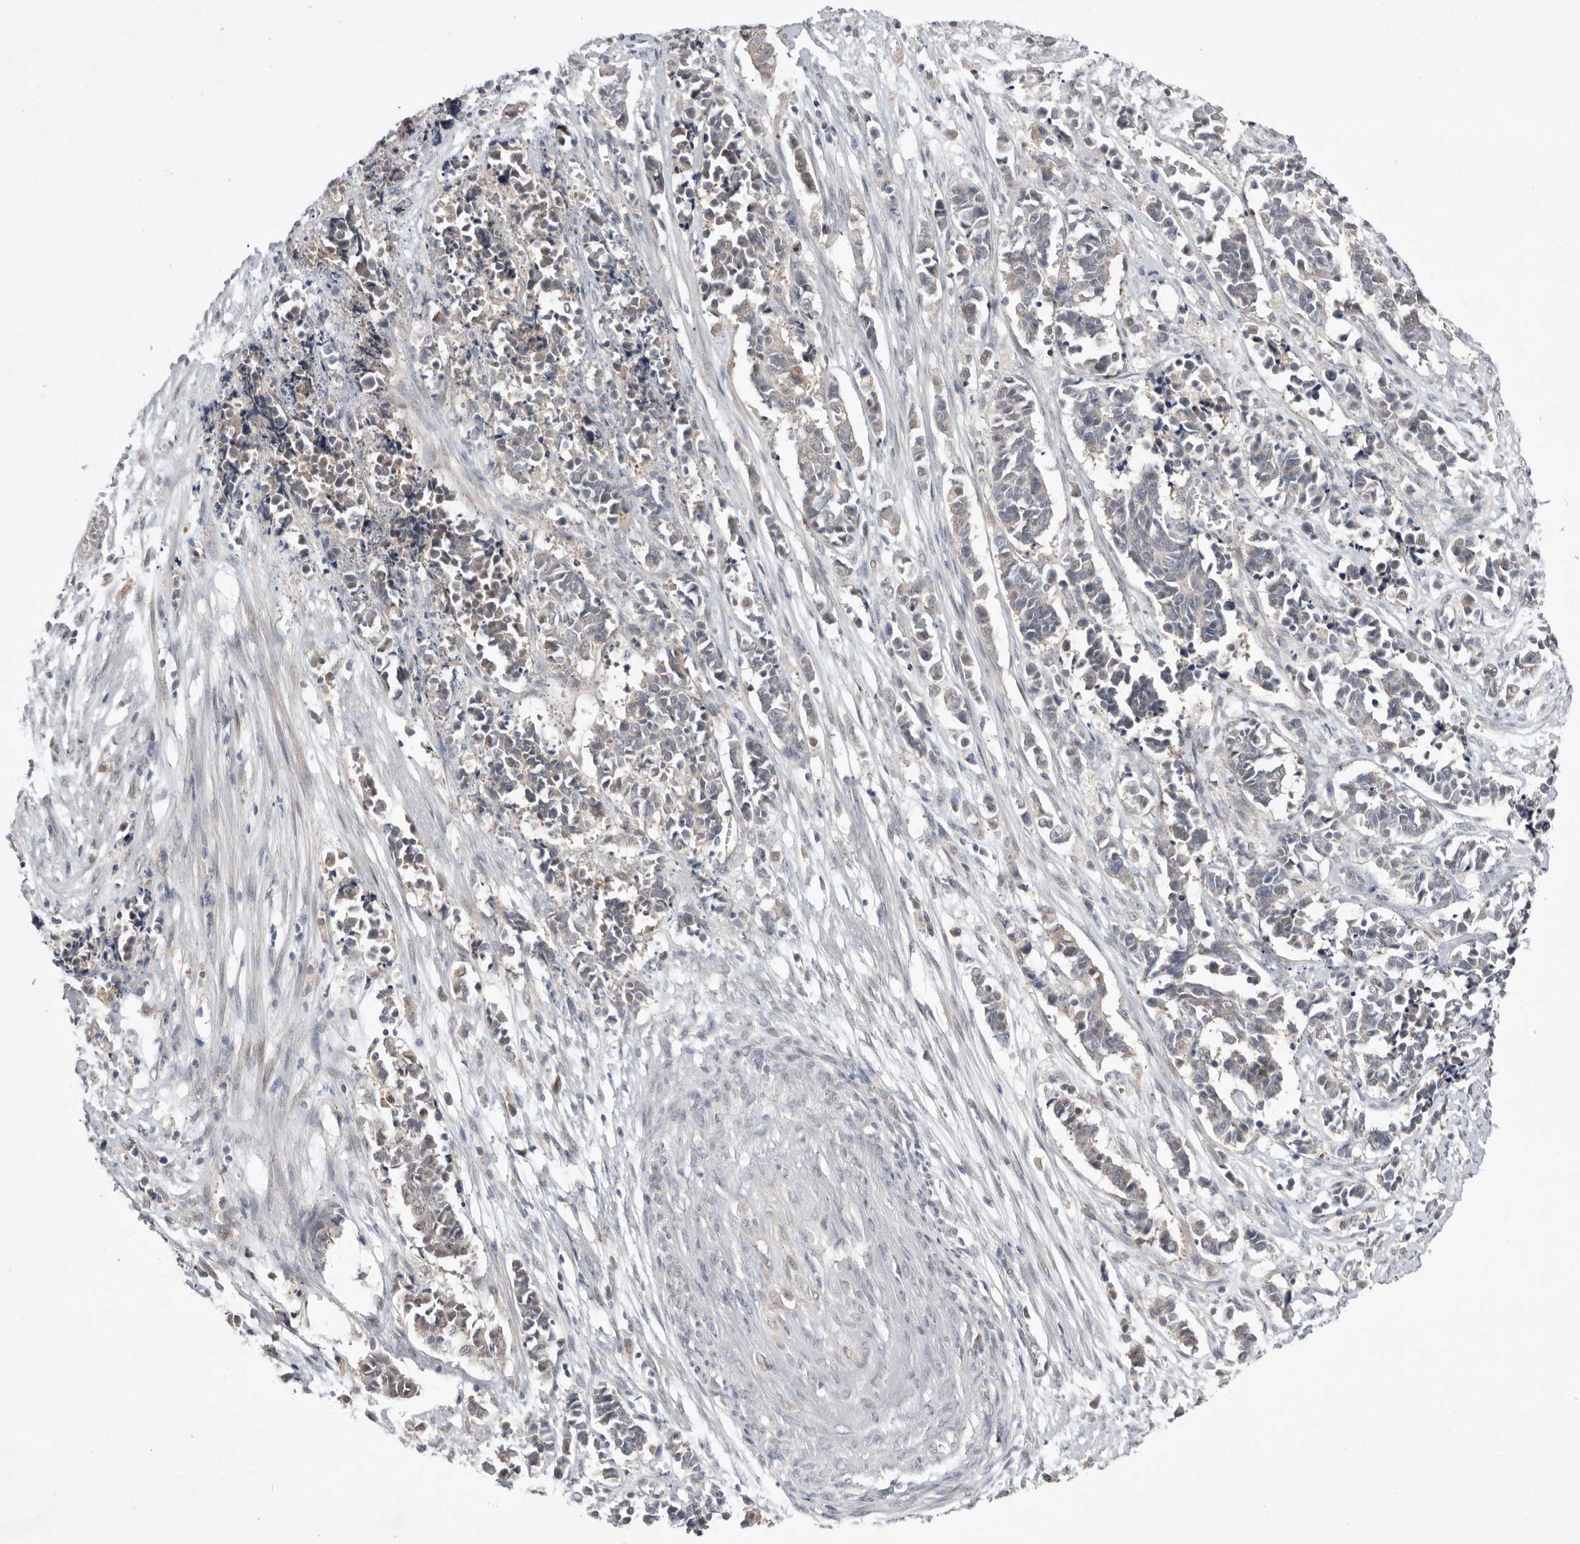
{"staining": {"intensity": "negative", "quantity": "none", "location": "none"}, "tissue": "cervical cancer", "cell_type": "Tumor cells", "image_type": "cancer", "snomed": [{"axis": "morphology", "description": "Normal tissue, NOS"}, {"axis": "morphology", "description": "Squamous cell carcinoma, NOS"}, {"axis": "topography", "description": "Cervix"}], "caption": "Cervical cancer was stained to show a protein in brown. There is no significant positivity in tumor cells. (Stains: DAB (3,3'-diaminobenzidine) IHC with hematoxylin counter stain, Microscopy: brightfield microscopy at high magnification).", "gene": "NSUN4", "patient": {"sex": "female", "age": 35}}